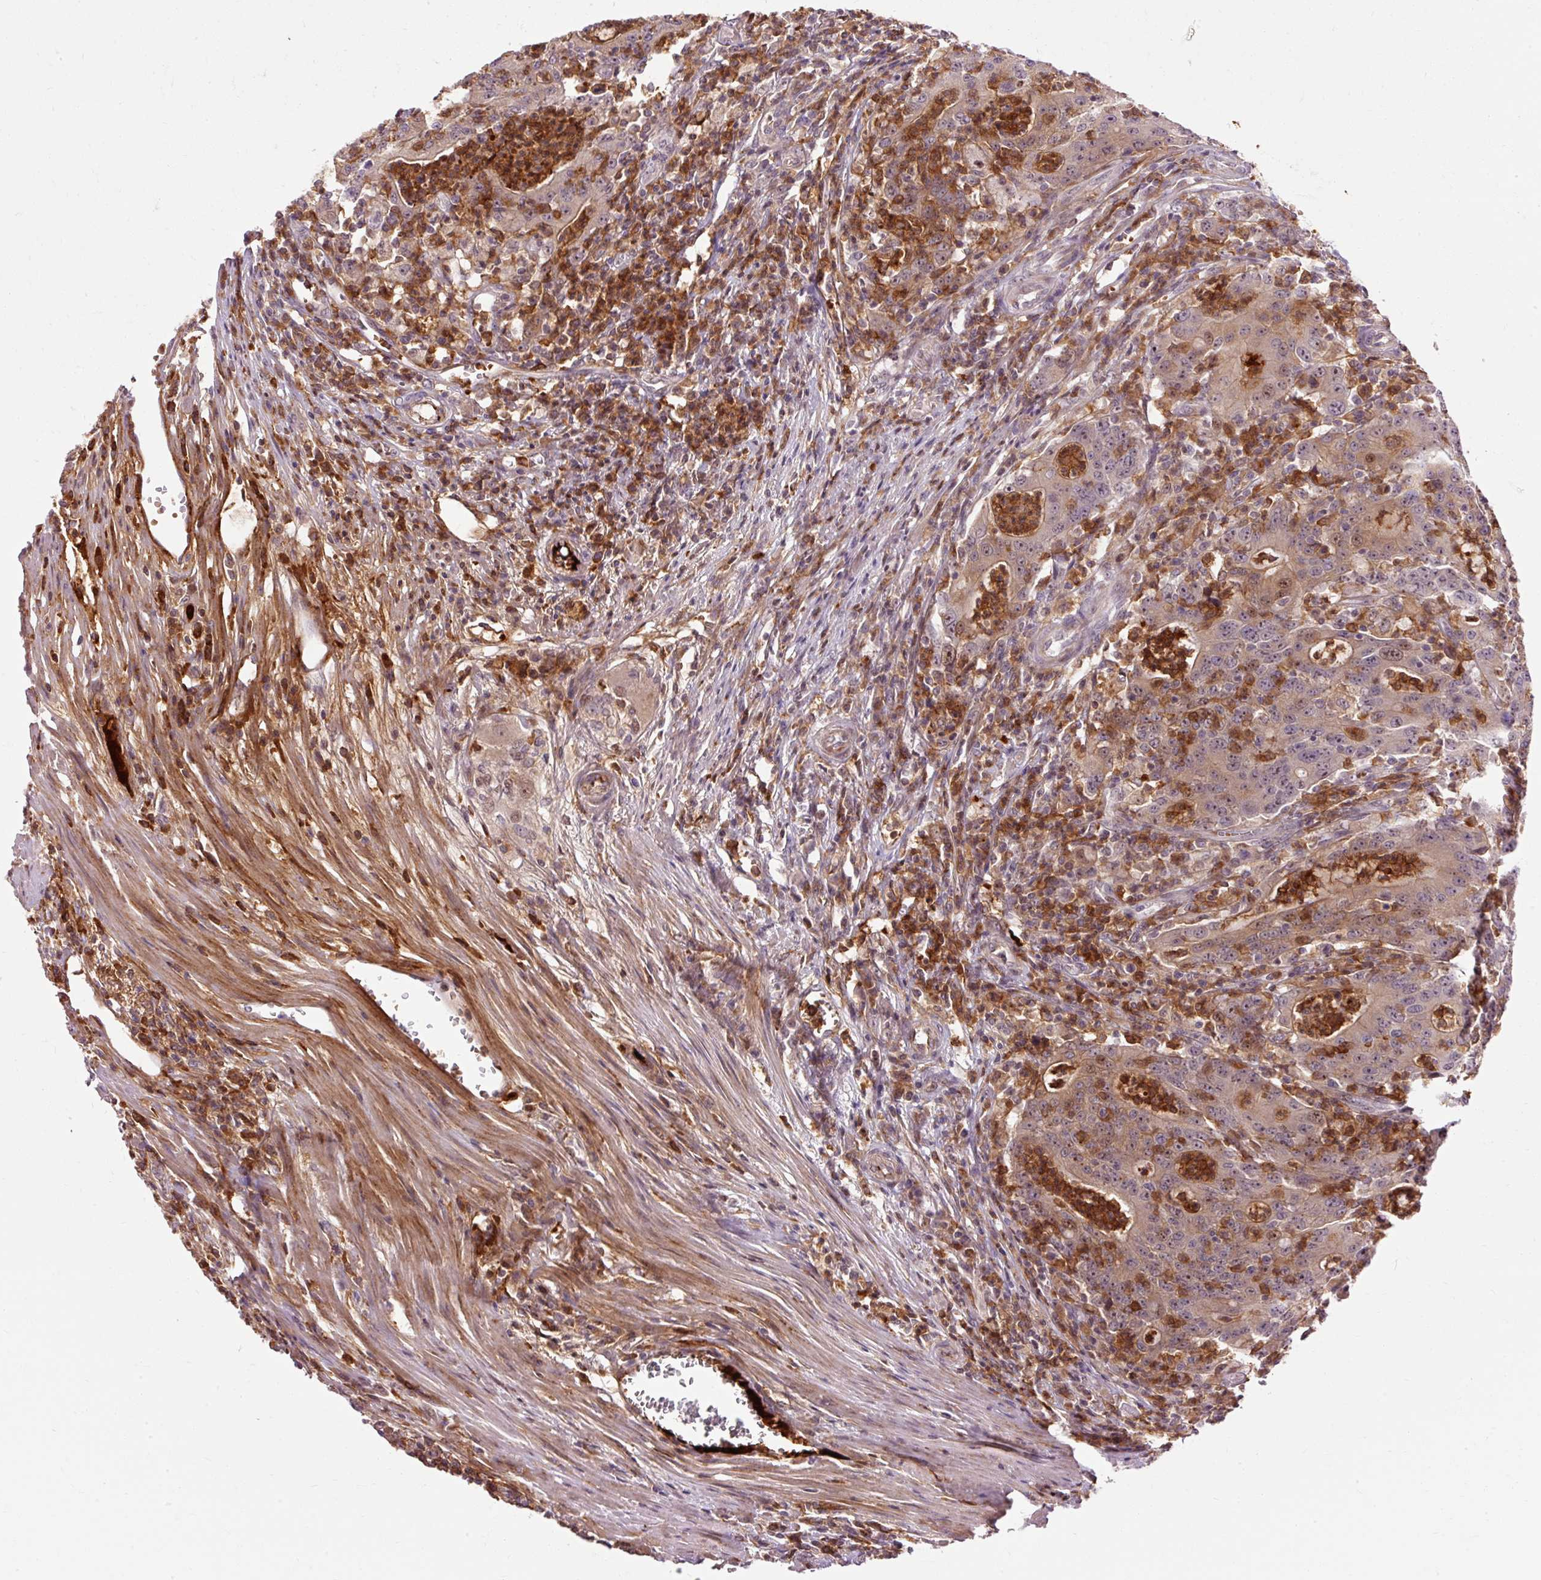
{"staining": {"intensity": "moderate", "quantity": ">75%", "location": "cytoplasmic/membranous"}, "tissue": "colorectal cancer", "cell_type": "Tumor cells", "image_type": "cancer", "snomed": [{"axis": "morphology", "description": "Adenocarcinoma, NOS"}, {"axis": "topography", "description": "Colon"}], "caption": "Colorectal adenocarcinoma tissue shows moderate cytoplasmic/membranous expression in about >75% of tumor cells (DAB (3,3'-diaminobenzidine) IHC with brightfield microscopy, high magnification).", "gene": "CEBPZ", "patient": {"sex": "male", "age": 83}}